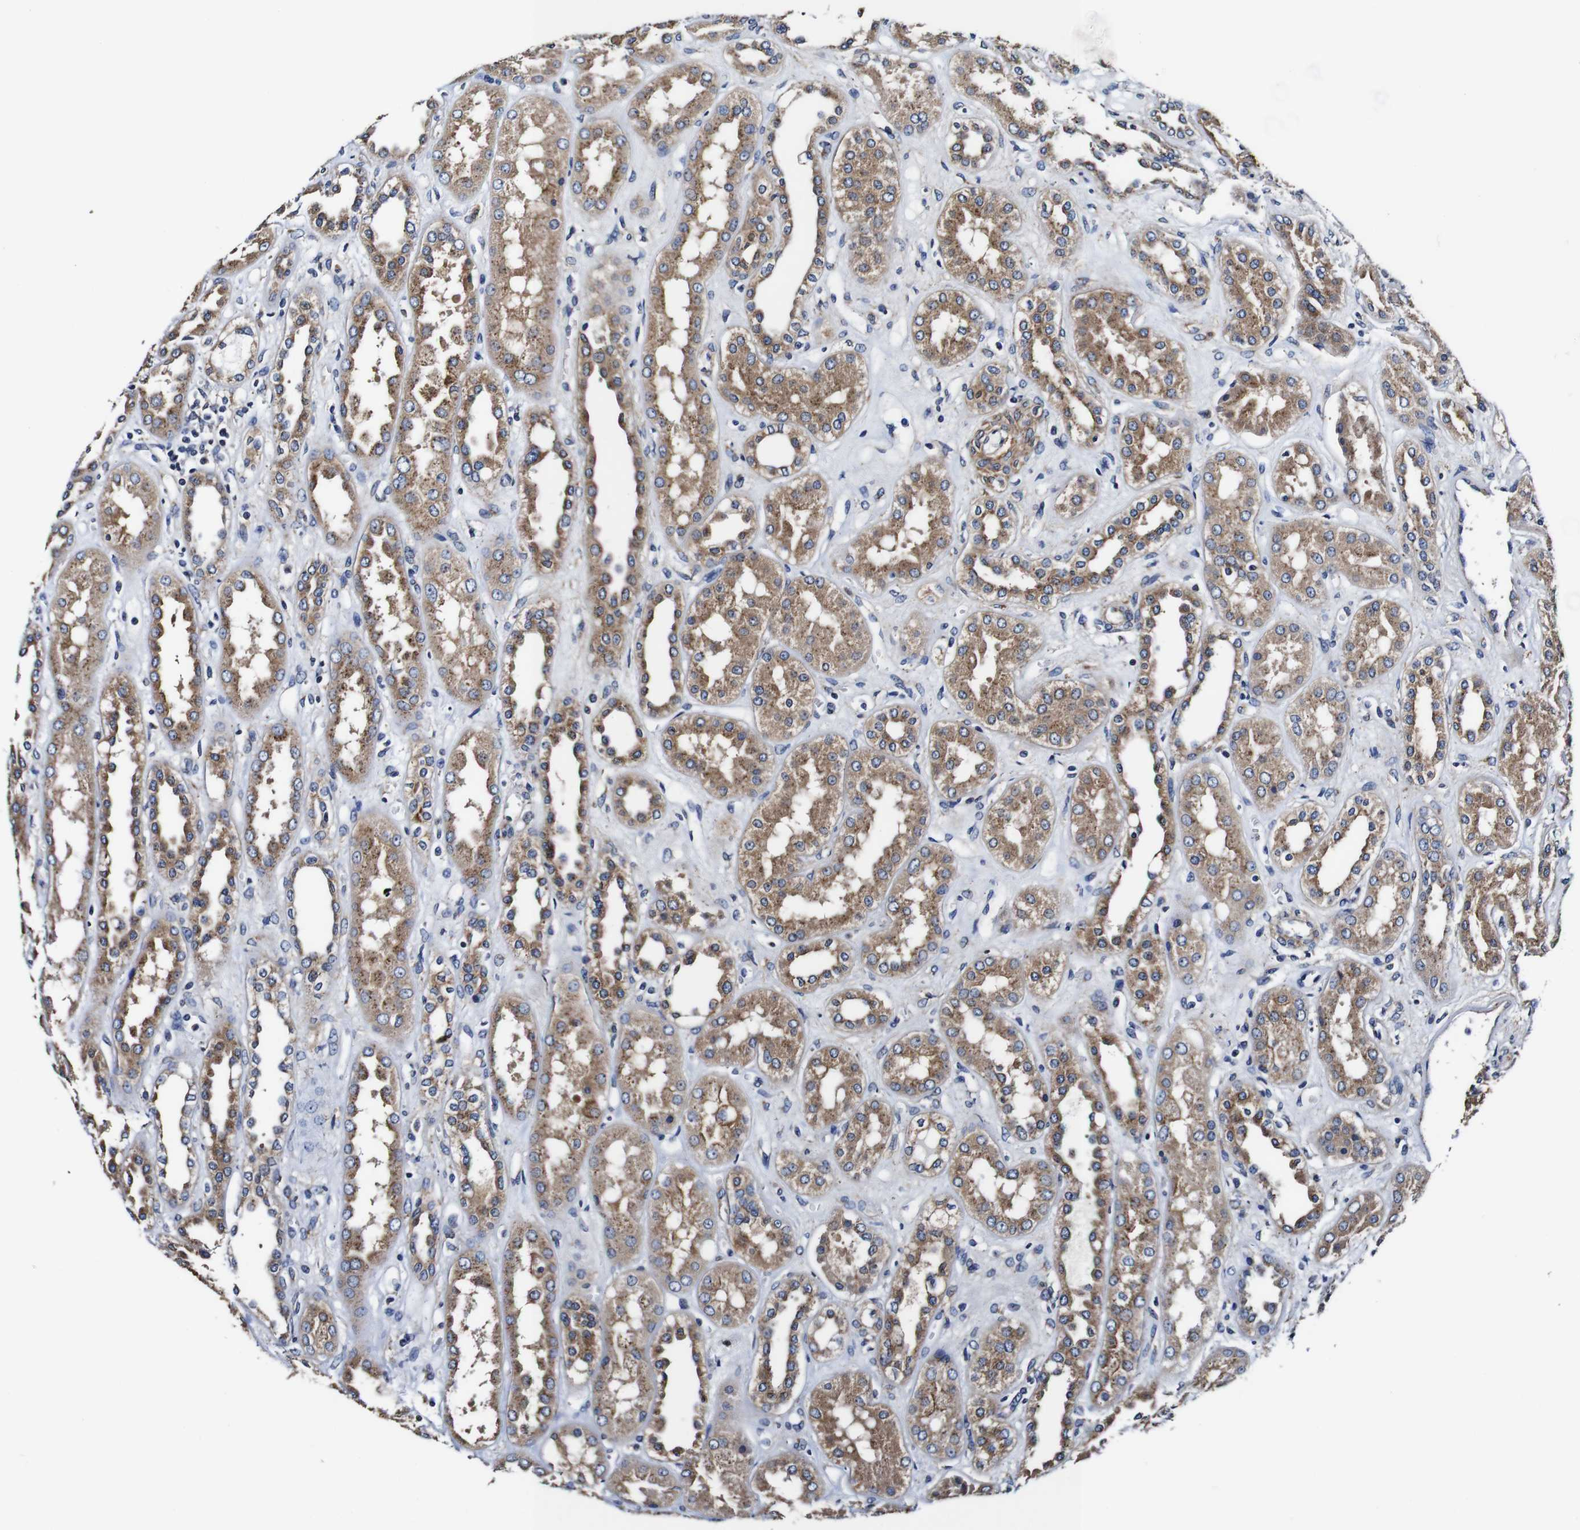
{"staining": {"intensity": "weak", "quantity": "<25%", "location": "cytoplasmic/membranous"}, "tissue": "kidney", "cell_type": "Cells in glomeruli", "image_type": "normal", "snomed": [{"axis": "morphology", "description": "Normal tissue, NOS"}, {"axis": "topography", "description": "Kidney"}], "caption": "IHC image of benign kidney: human kidney stained with DAB (3,3'-diaminobenzidine) demonstrates no significant protein positivity in cells in glomeruli.", "gene": "PDCD6IP", "patient": {"sex": "male", "age": 59}}